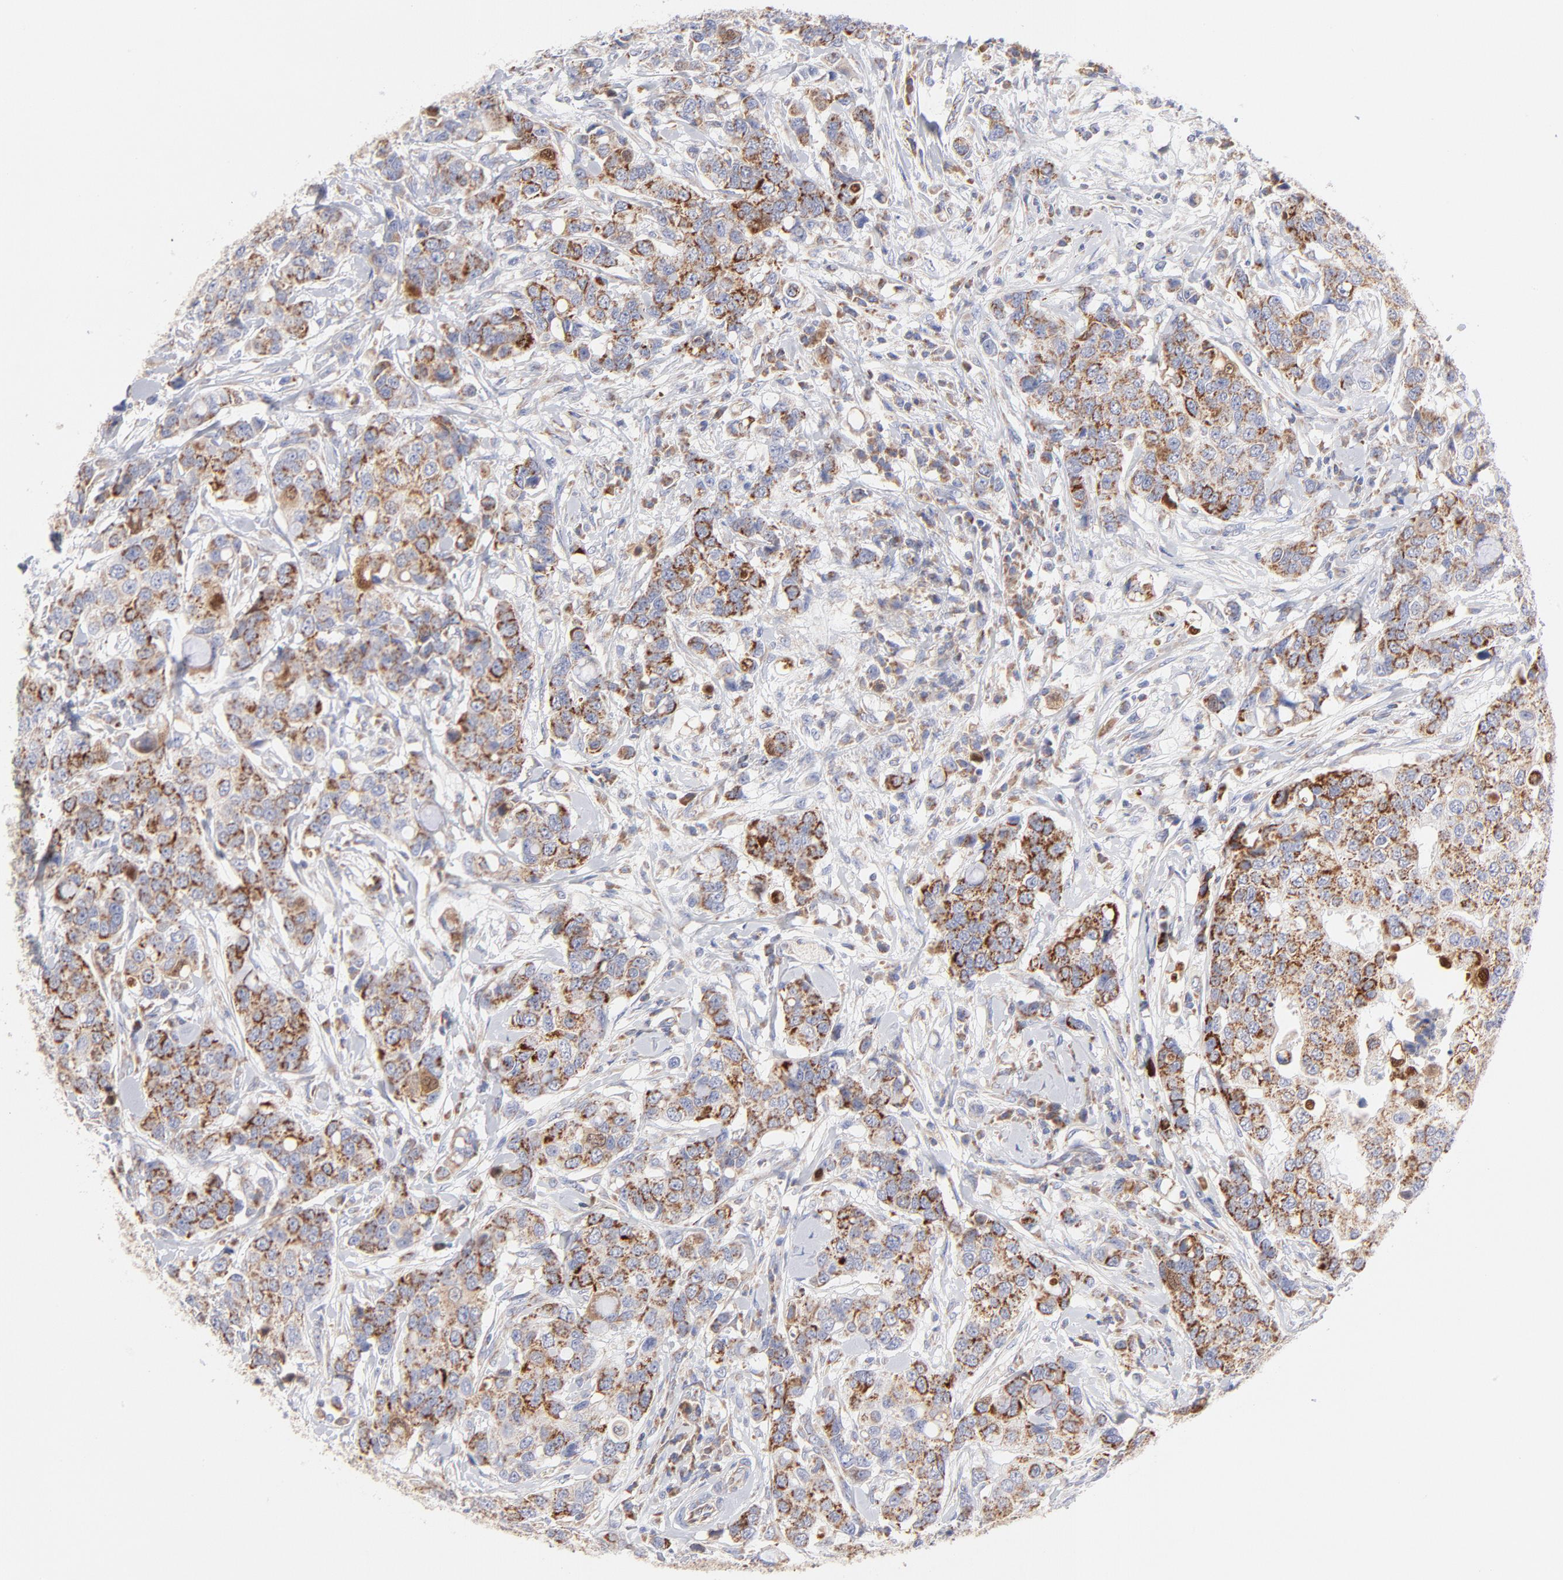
{"staining": {"intensity": "moderate", "quantity": ">75%", "location": "cytoplasmic/membranous"}, "tissue": "breast cancer", "cell_type": "Tumor cells", "image_type": "cancer", "snomed": [{"axis": "morphology", "description": "Duct carcinoma"}, {"axis": "topography", "description": "Breast"}], "caption": "A histopathology image showing moderate cytoplasmic/membranous expression in approximately >75% of tumor cells in invasive ductal carcinoma (breast), as visualized by brown immunohistochemical staining.", "gene": "TIMM8A", "patient": {"sex": "female", "age": 27}}